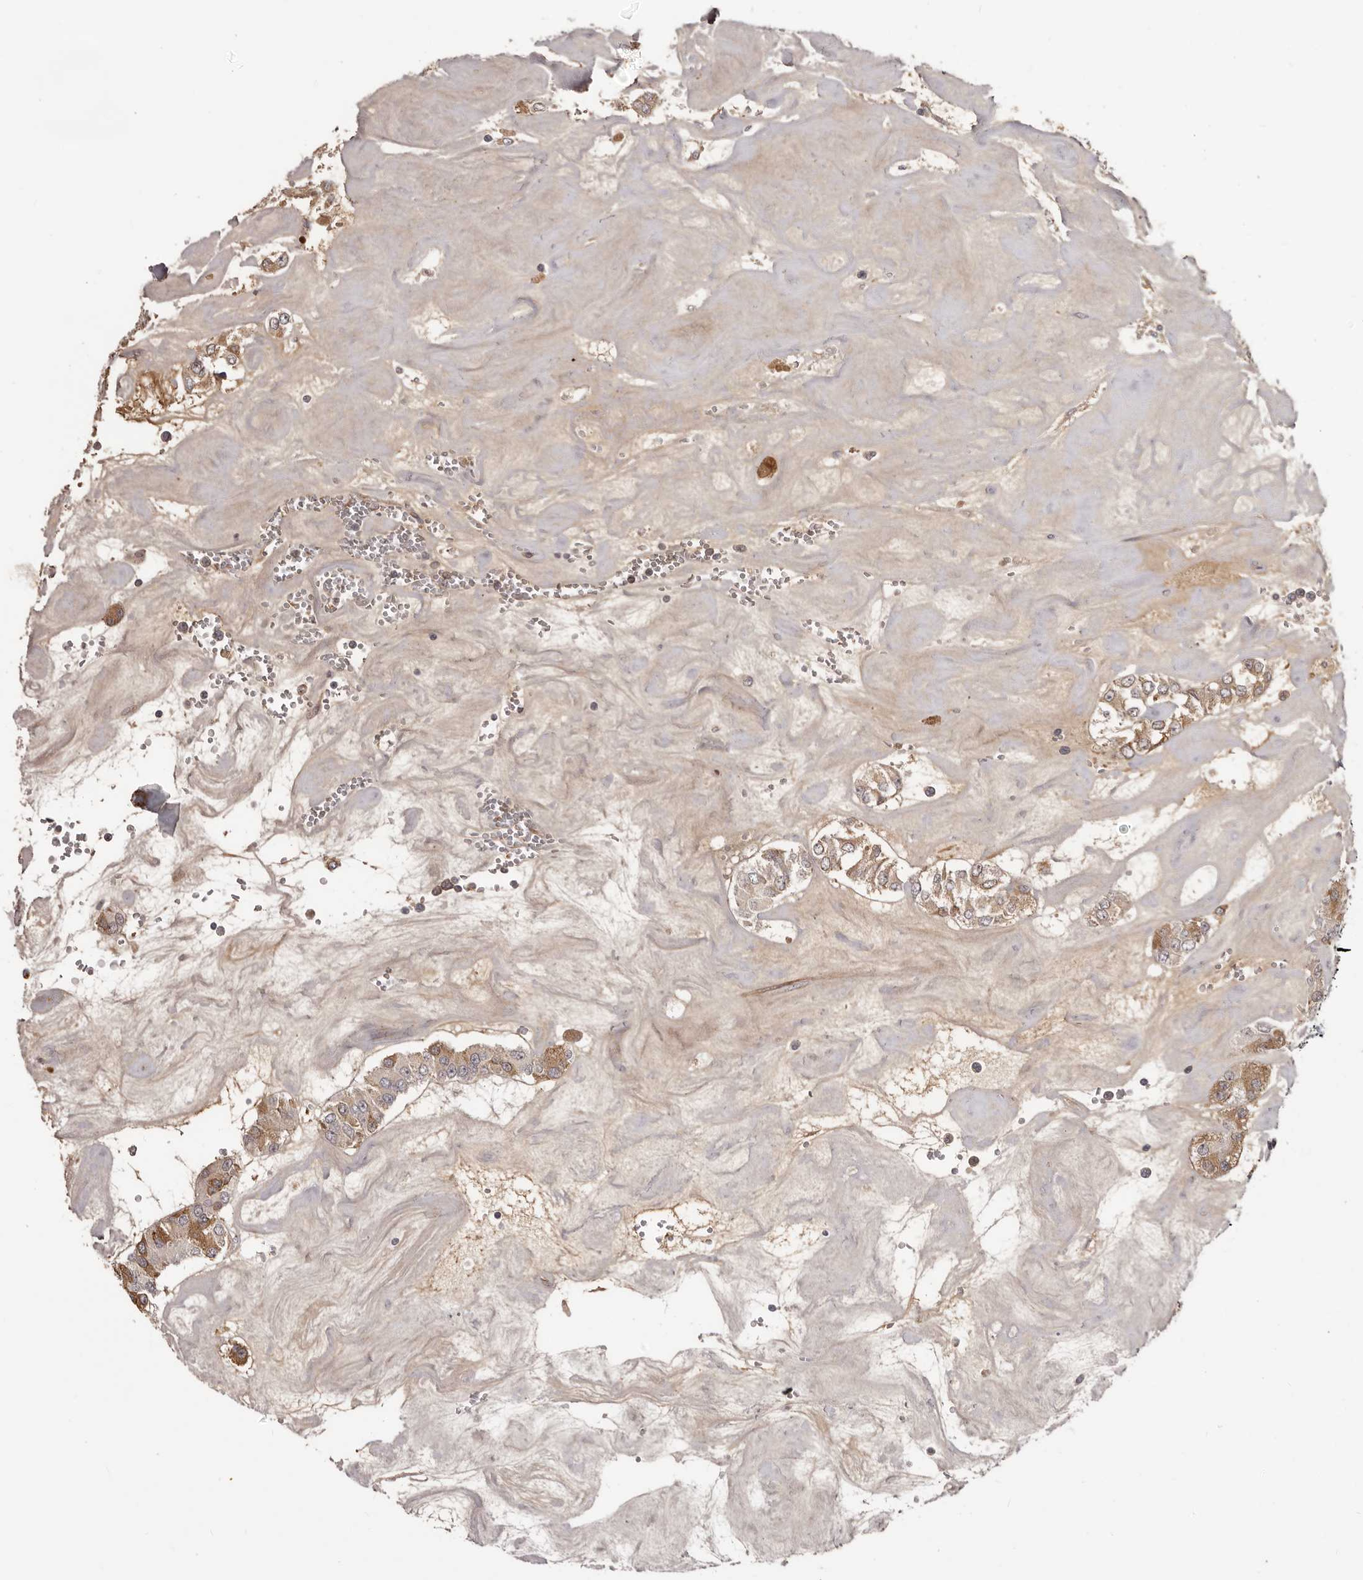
{"staining": {"intensity": "moderate", "quantity": ">75%", "location": "cytoplasmic/membranous"}, "tissue": "carcinoid", "cell_type": "Tumor cells", "image_type": "cancer", "snomed": [{"axis": "morphology", "description": "Carcinoid, malignant, NOS"}, {"axis": "topography", "description": "Pancreas"}], "caption": "High-magnification brightfield microscopy of carcinoid stained with DAB (3,3'-diaminobenzidine) (brown) and counterstained with hematoxylin (blue). tumor cells exhibit moderate cytoplasmic/membranous expression is seen in about>75% of cells. (Brightfield microscopy of DAB IHC at high magnification).", "gene": "OTUD3", "patient": {"sex": "male", "age": 41}}